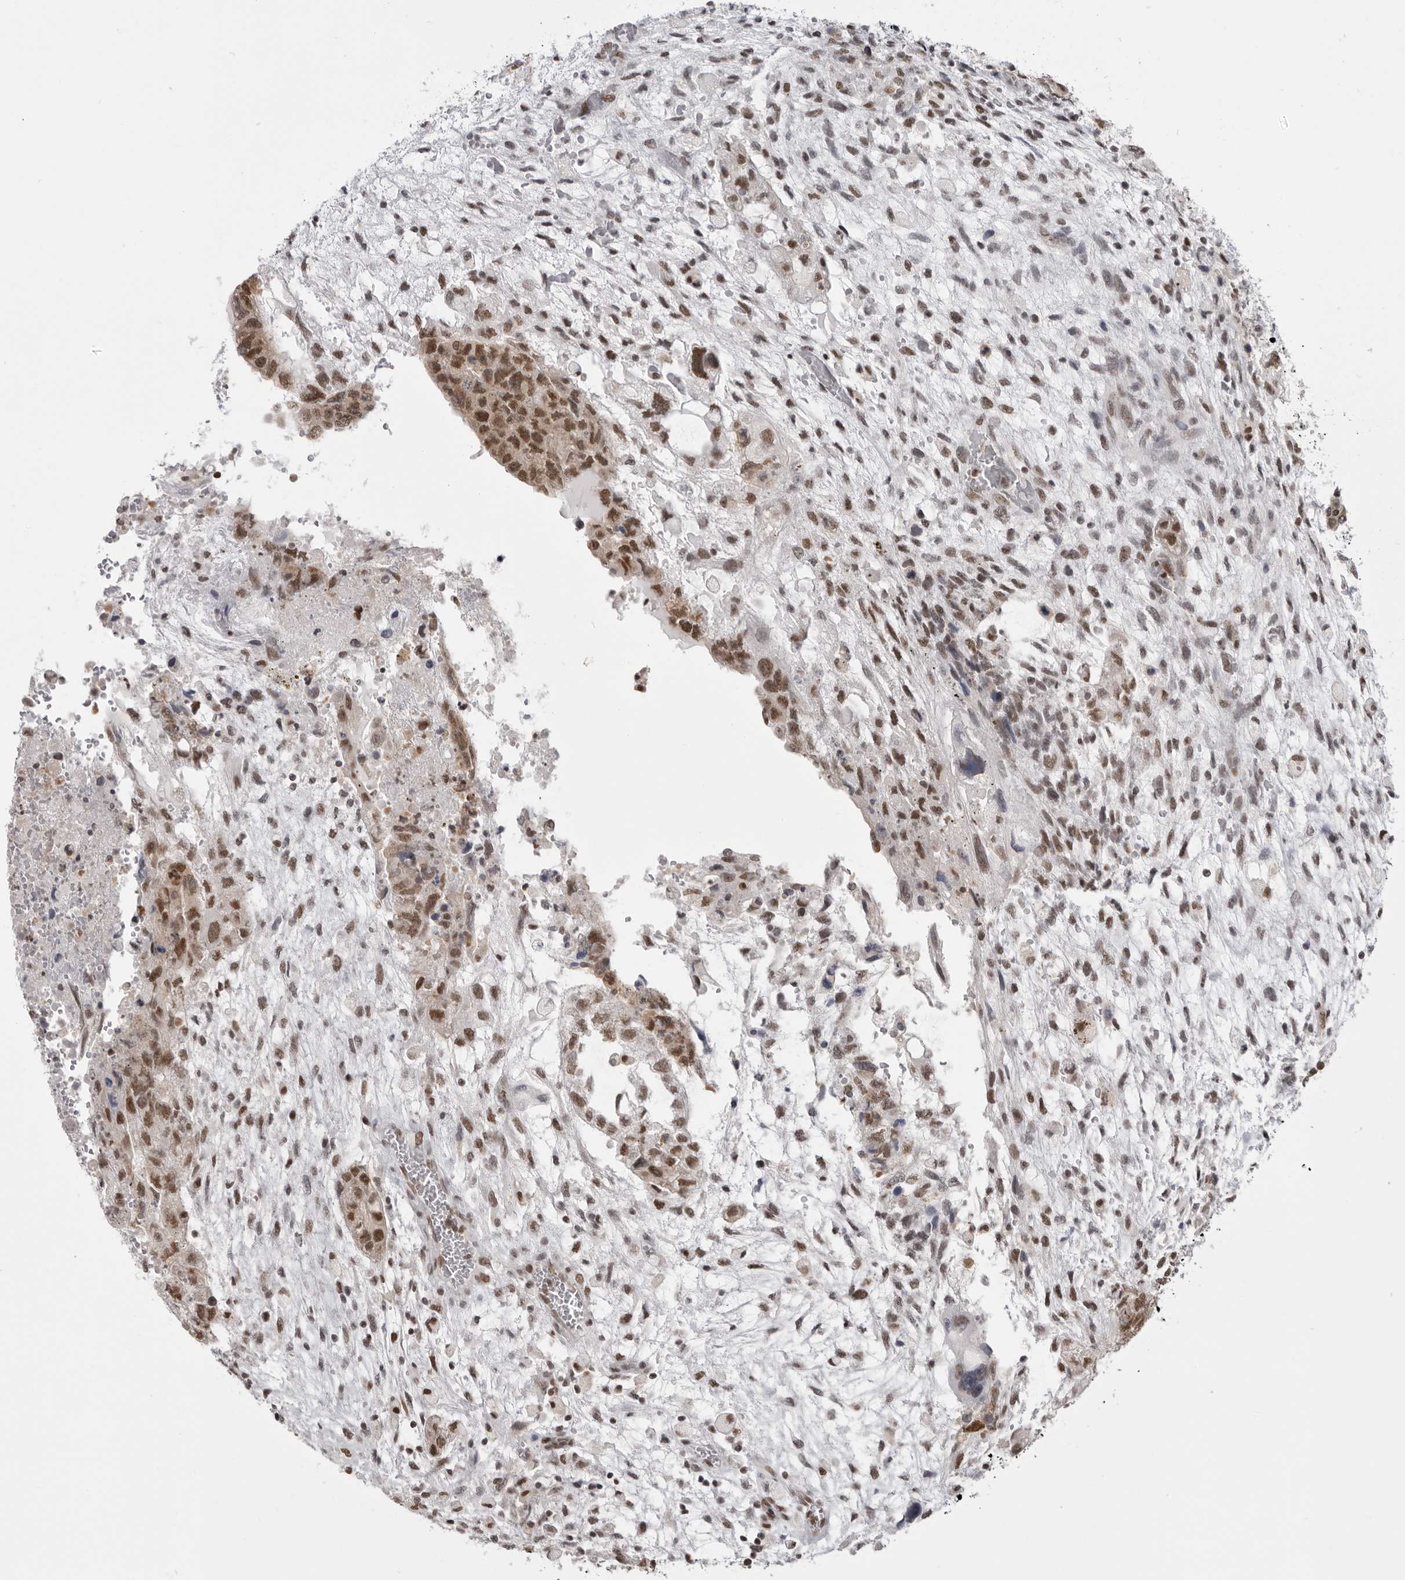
{"staining": {"intensity": "moderate", "quantity": ">75%", "location": "nuclear"}, "tissue": "testis cancer", "cell_type": "Tumor cells", "image_type": "cancer", "snomed": [{"axis": "morphology", "description": "Carcinoma, Embryonal, NOS"}, {"axis": "topography", "description": "Testis"}], "caption": "Protein positivity by immunohistochemistry demonstrates moderate nuclear positivity in about >75% of tumor cells in testis embryonal carcinoma. (brown staining indicates protein expression, while blue staining denotes nuclei).", "gene": "RPA2", "patient": {"sex": "male", "age": 36}}